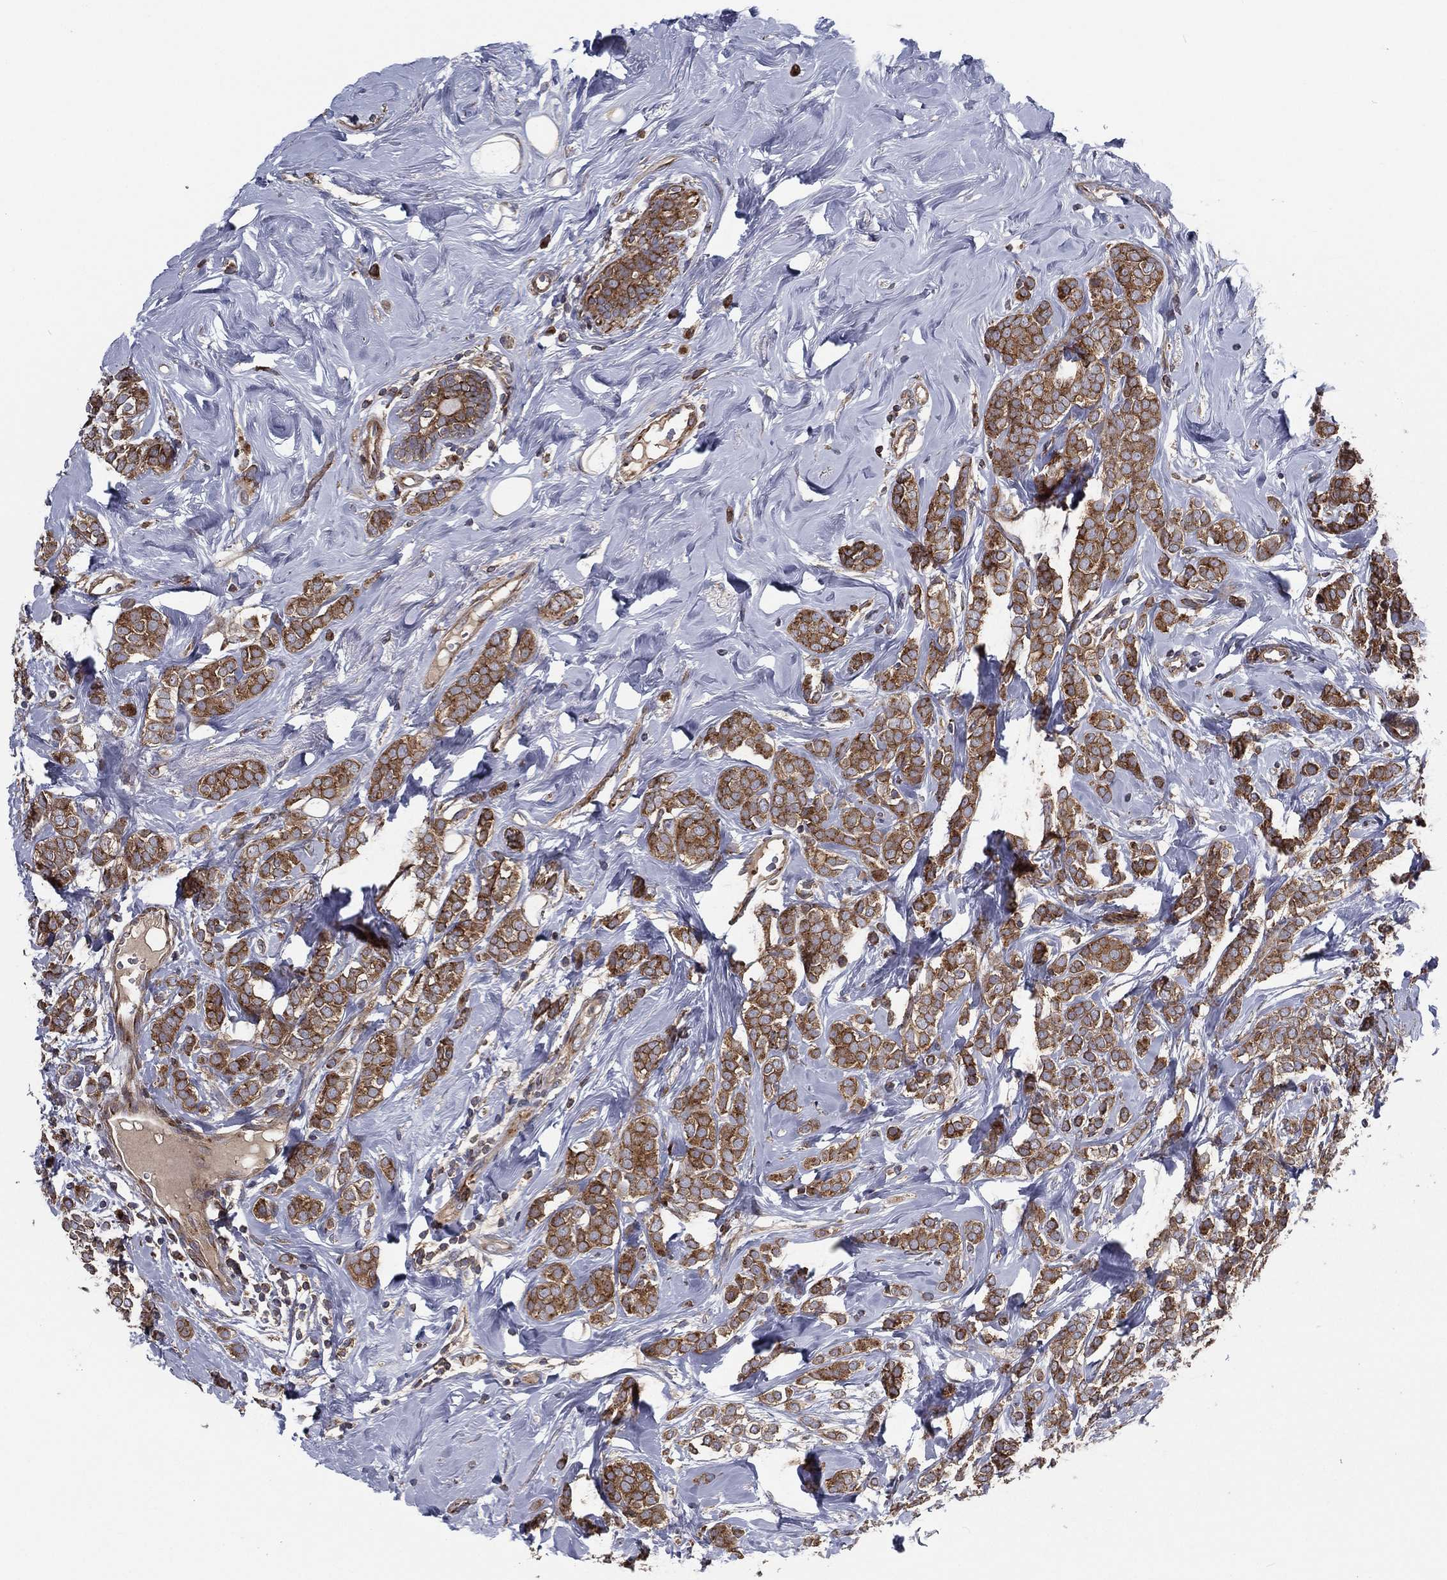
{"staining": {"intensity": "strong", "quantity": ">75%", "location": "cytoplasmic/membranous"}, "tissue": "breast cancer", "cell_type": "Tumor cells", "image_type": "cancer", "snomed": [{"axis": "morphology", "description": "Lobular carcinoma"}, {"axis": "topography", "description": "Breast"}], "caption": "A photomicrograph of breast lobular carcinoma stained for a protein demonstrates strong cytoplasmic/membranous brown staining in tumor cells.", "gene": "EIF2B5", "patient": {"sex": "female", "age": 49}}